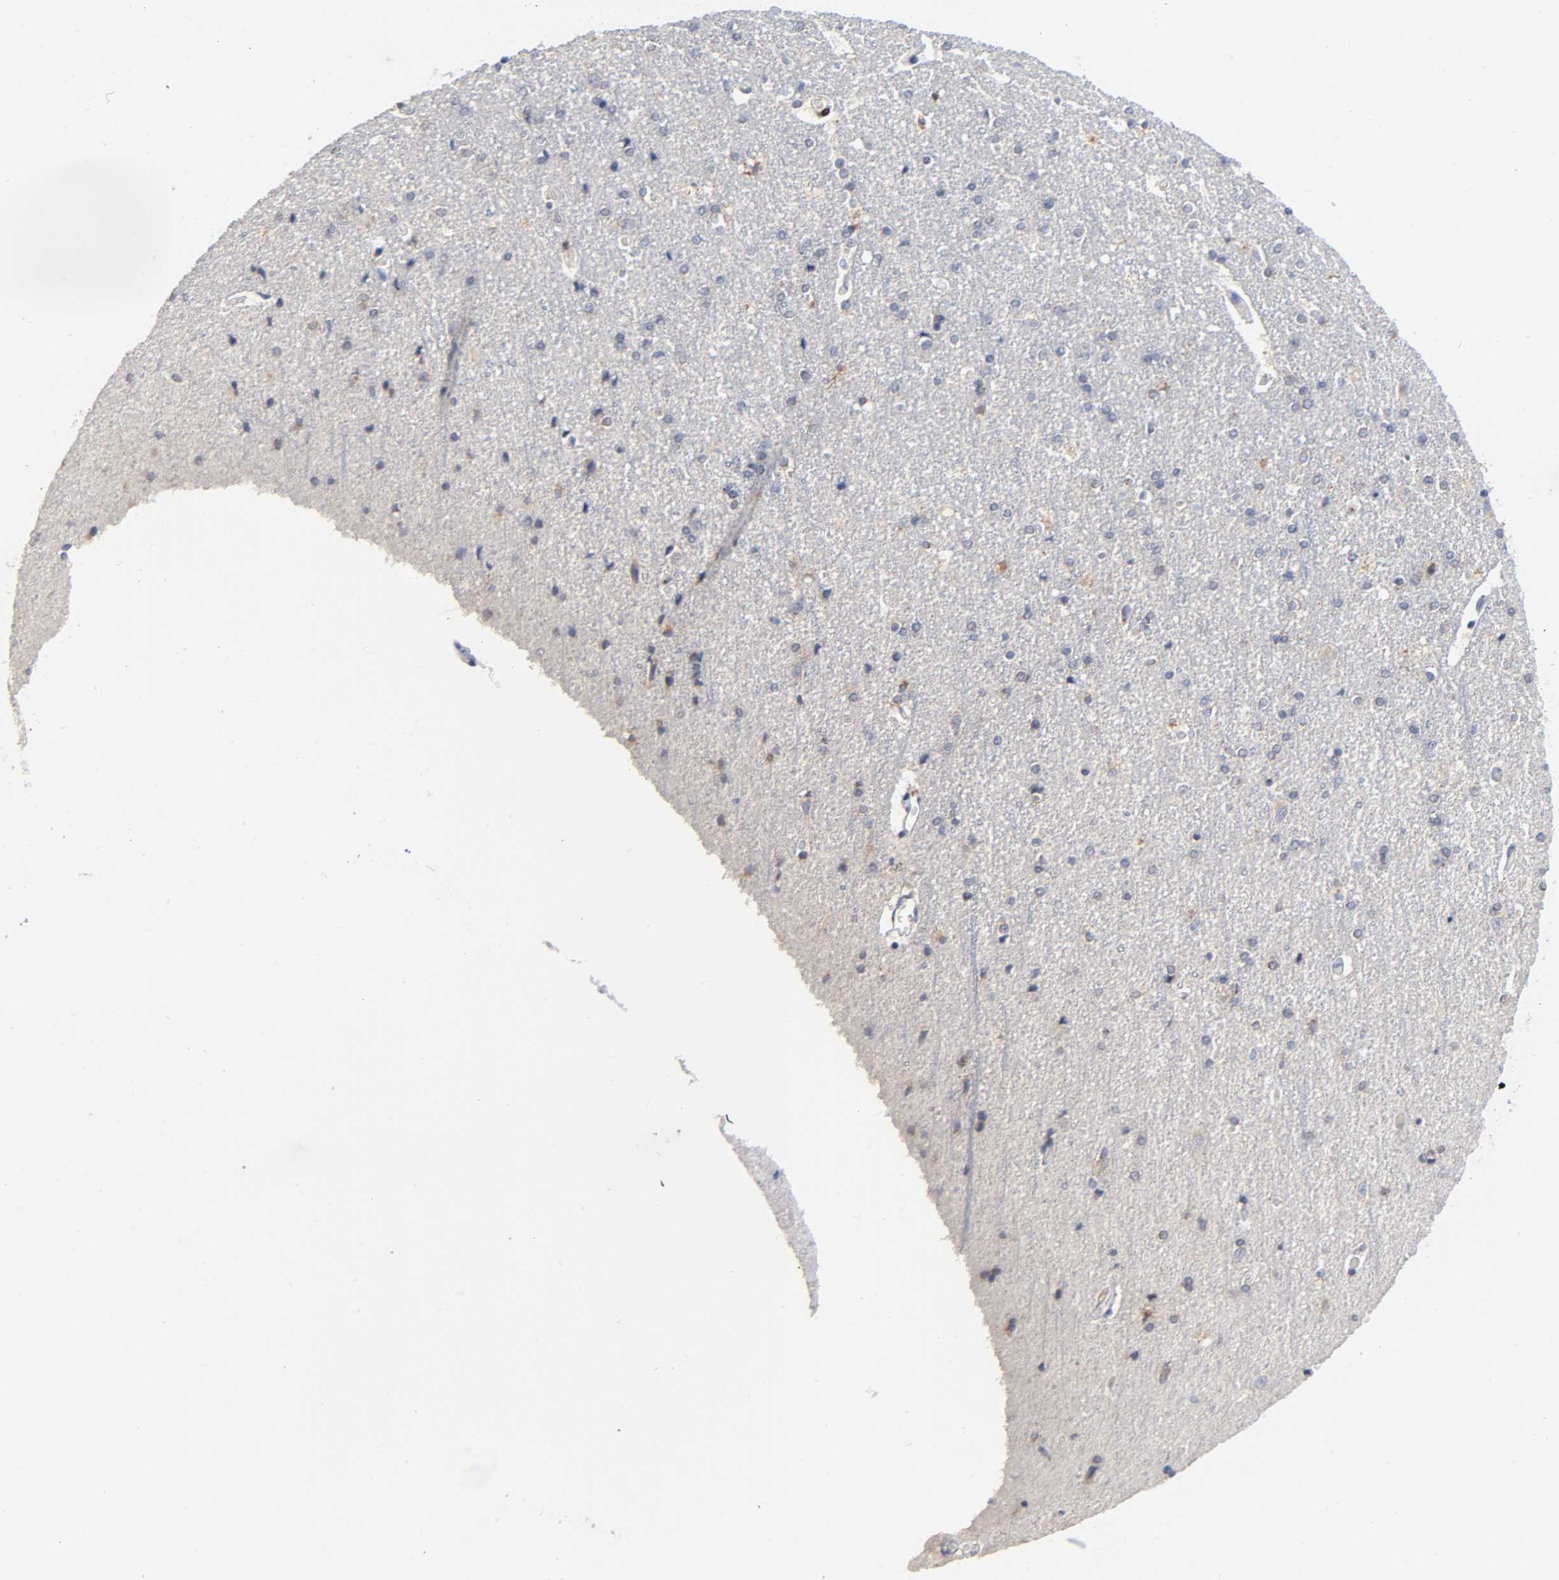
{"staining": {"intensity": "moderate", "quantity": "25%-75%", "location": "cytoplasmic/membranous"}, "tissue": "caudate", "cell_type": "Glial cells", "image_type": "normal", "snomed": [{"axis": "morphology", "description": "Normal tissue, NOS"}, {"axis": "topography", "description": "Lateral ventricle wall"}], "caption": "The photomicrograph displays staining of unremarkable caudate, revealing moderate cytoplasmic/membranous protein expression (brown color) within glial cells.", "gene": "CAPN10", "patient": {"sex": "female", "age": 54}}